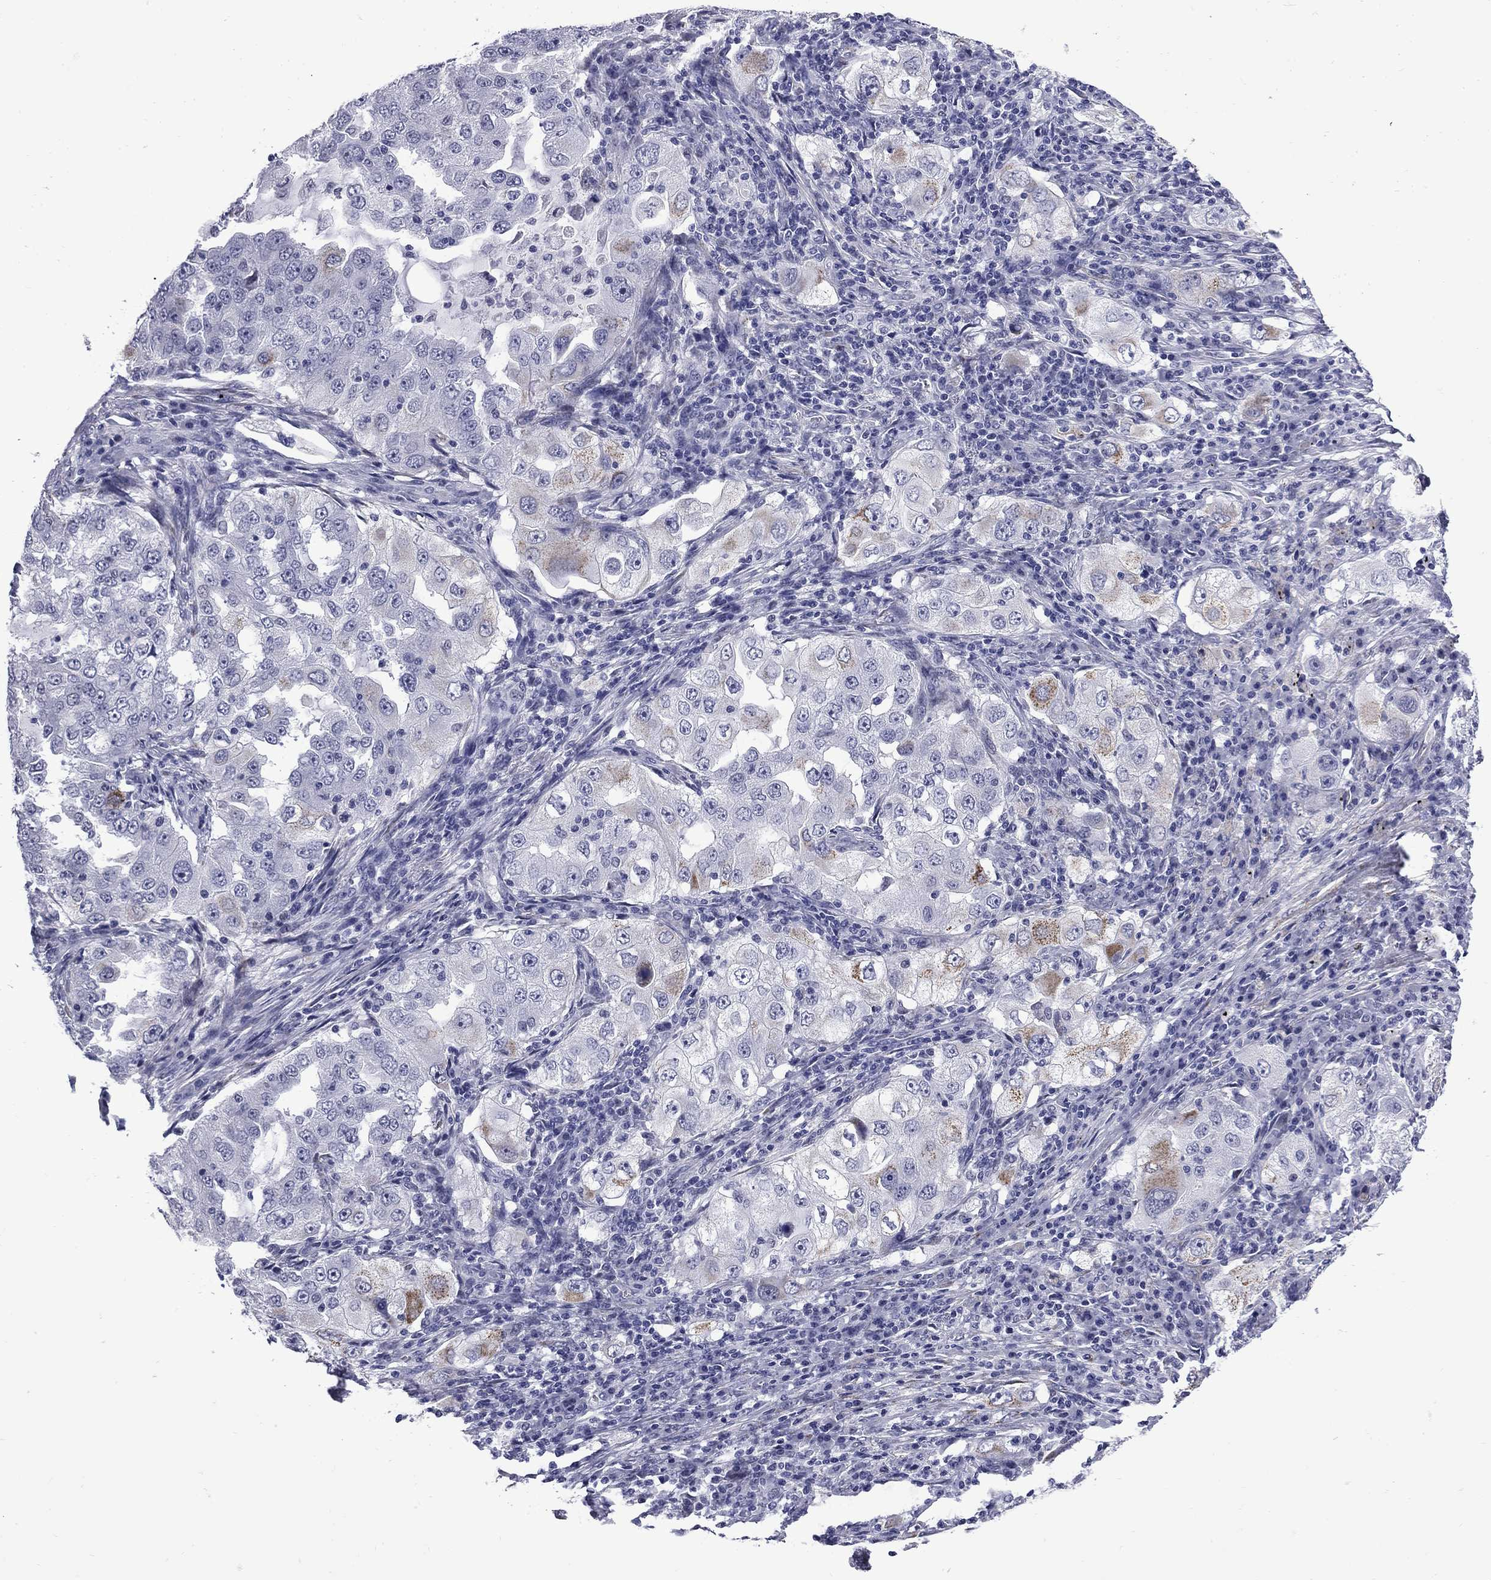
{"staining": {"intensity": "weak", "quantity": "<25%", "location": "cytoplasmic/membranous"}, "tissue": "lung cancer", "cell_type": "Tumor cells", "image_type": "cancer", "snomed": [{"axis": "morphology", "description": "Adenocarcinoma, NOS"}, {"axis": "topography", "description": "Lung"}], "caption": "High power microscopy micrograph of an immunohistochemistry image of lung cancer (adenocarcinoma), revealing no significant expression in tumor cells.", "gene": "MGARP", "patient": {"sex": "female", "age": 61}}